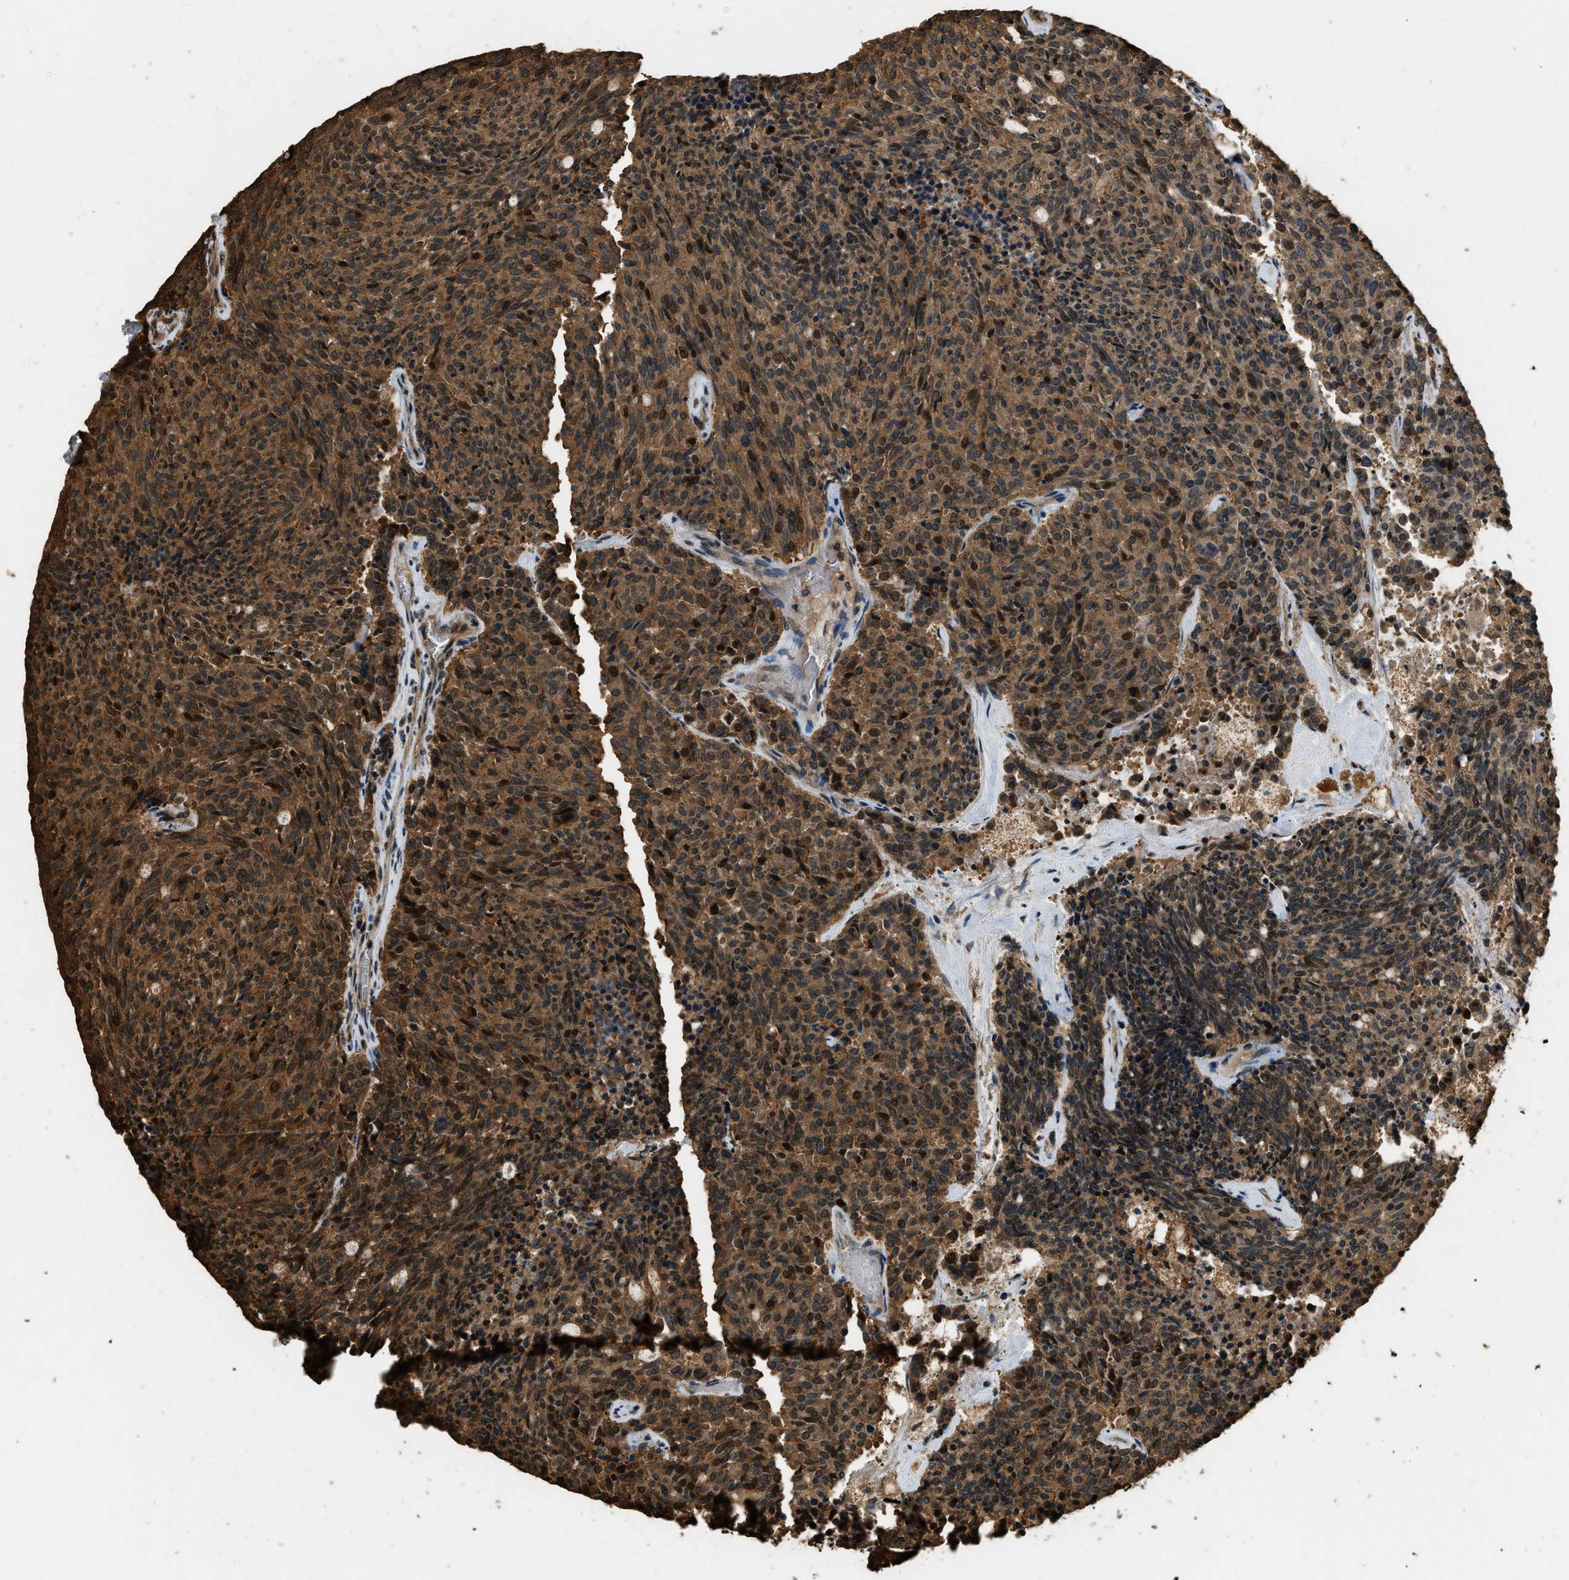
{"staining": {"intensity": "moderate", "quantity": ">75%", "location": "cytoplasmic/membranous"}, "tissue": "carcinoid", "cell_type": "Tumor cells", "image_type": "cancer", "snomed": [{"axis": "morphology", "description": "Carcinoid, malignant, NOS"}, {"axis": "topography", "description": "Pancreas"}], "caption": "Immunohistochemistry (DAB) staining of human malignant carcinoid exhibits moderate cytoplasmic/membranous protein staining in about >75% of tumor cells.", "gene": "RAP2A", "patient": {"sex": "female", "age": 54}}